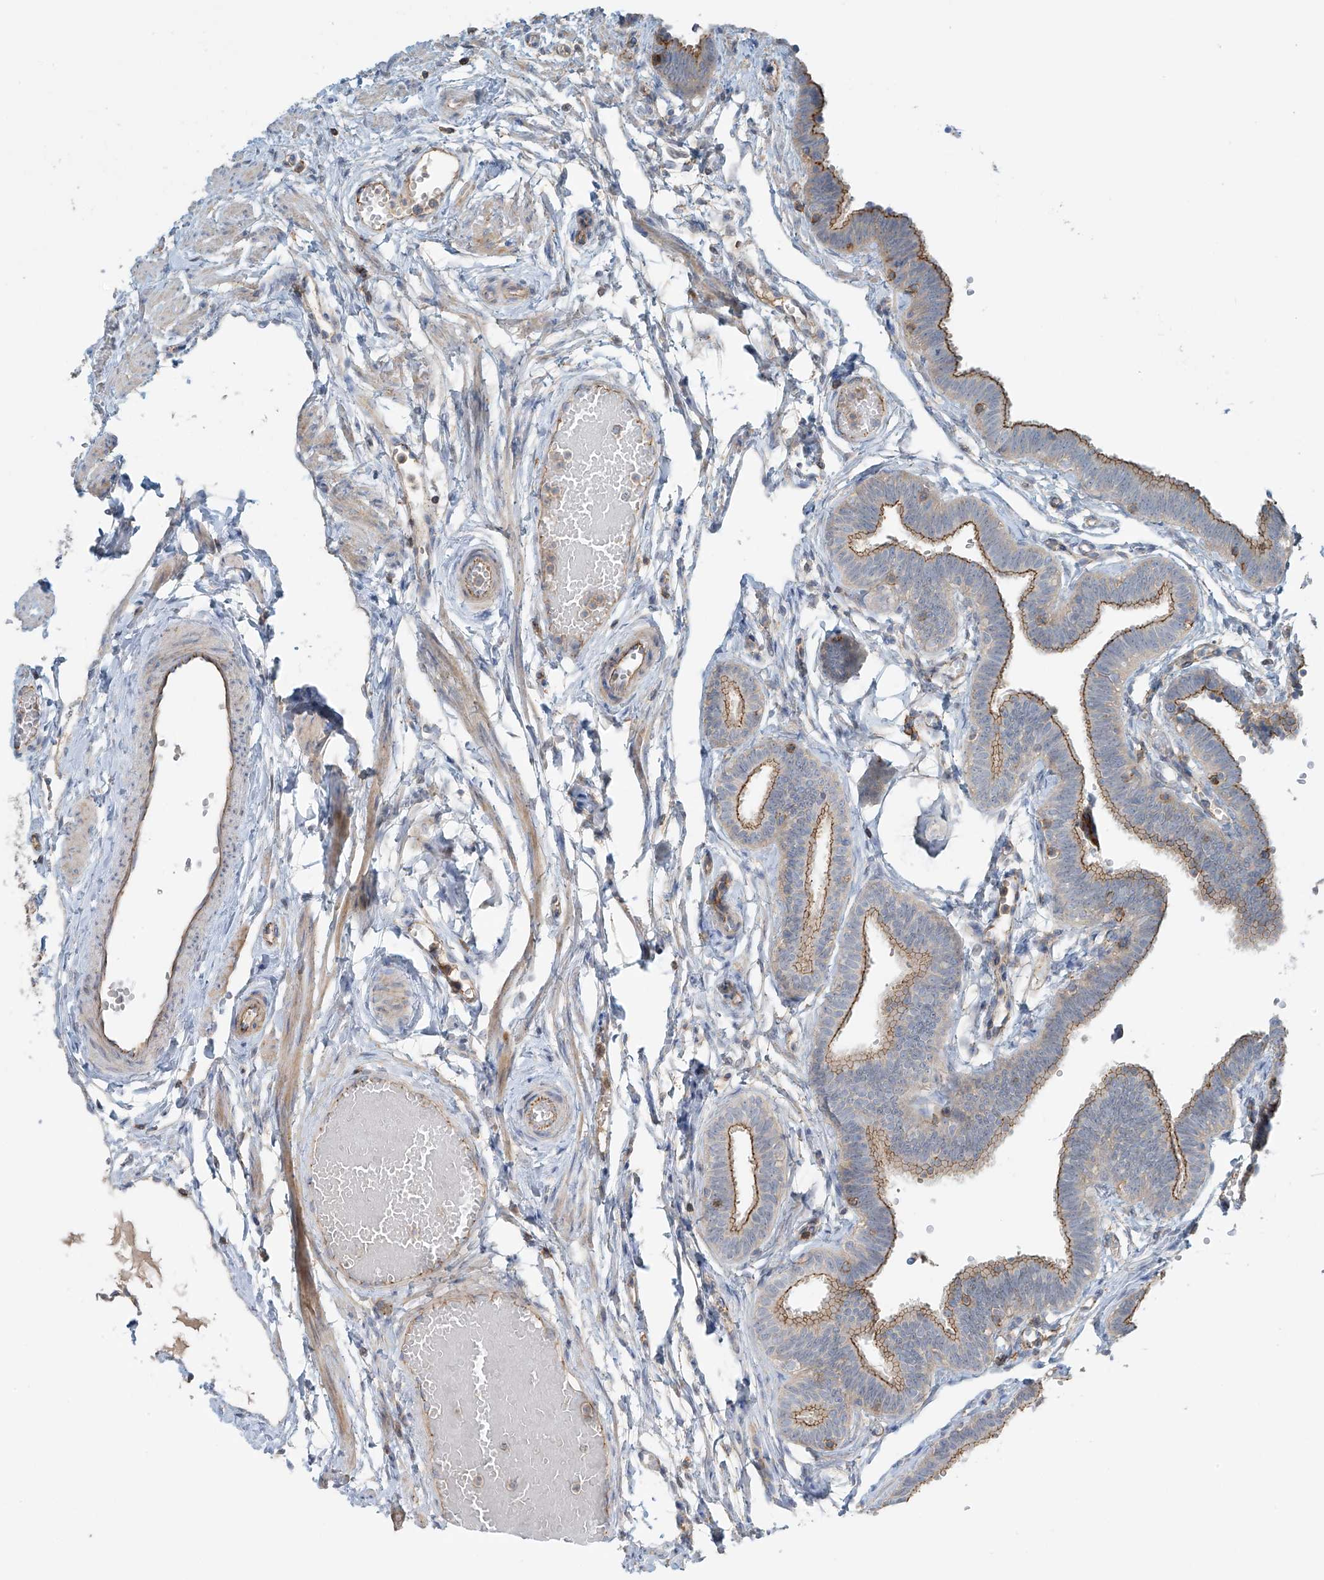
{"staining": {"intensity": "moderate", "quantity": ">75%", "location": "cytoplasmic/membranous"}, "tissue": "fallopian tube", "cell_type": "Glandular cells", "image_type": "normal", "snomed": [{"axis": "morphology", "description": "Normal tissue, NOS"}, {"axis": "topography", "description": "Fallopian tube"}, {"axis": "topography", "description": "Ovary"}], "caption": "Moderate cytoplasmic/membranous protein positivity is present in approximately >75% of glandular cells in fallopian tube.", "gene": "SLC9A2", "patient": {"sex": "female", "age": 23}}